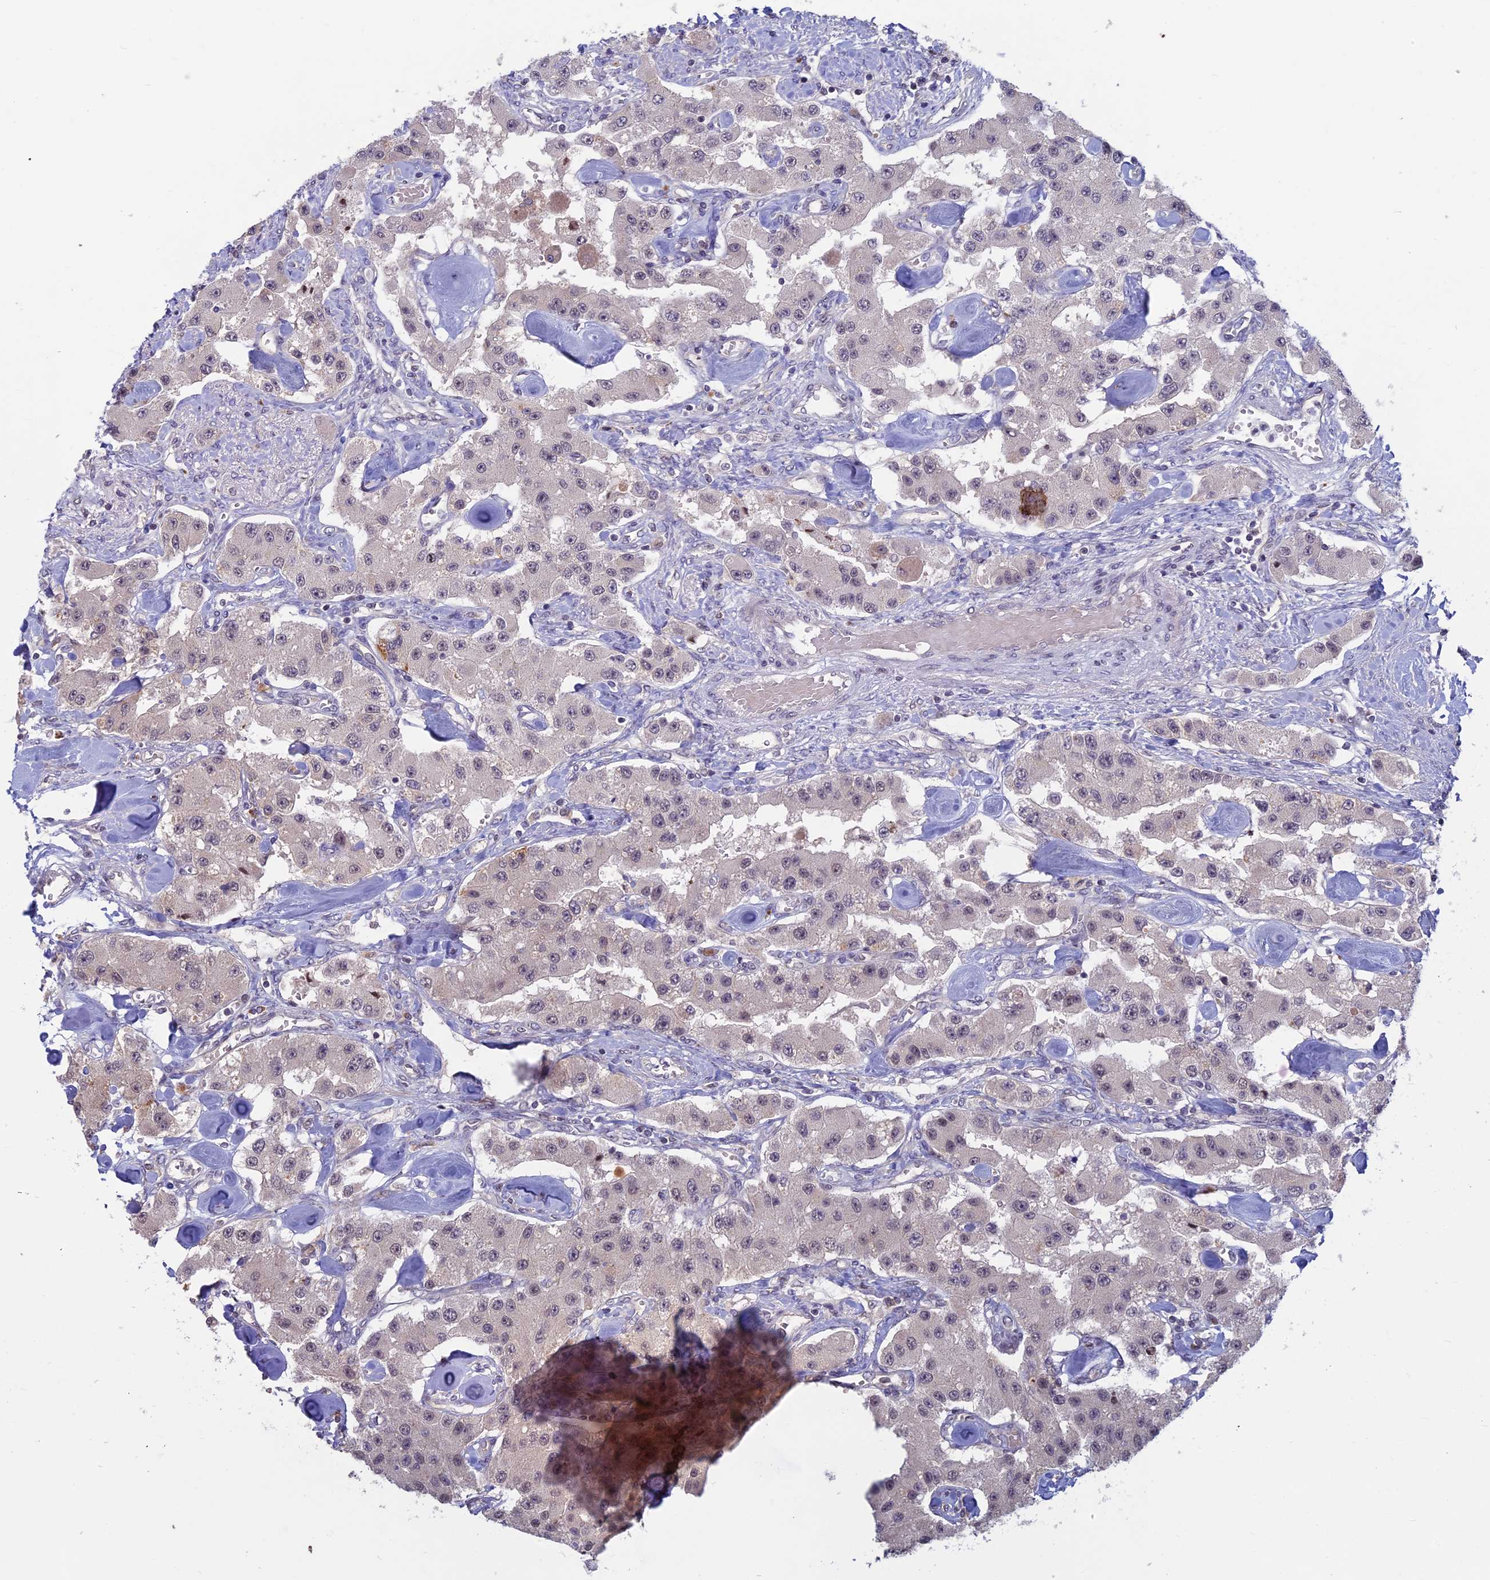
{"staining": {"intensity": "weak", "quantity": "25%-75%", "location": "nuclear"}, "tissue": "carcinoid", "cell_type": "Tumor cells", "image_type": "cancer", "snomed": [{"axis": "morphology", "description": "Carcinoid, malignant, NOS"}, {"axis": "topography", "description": "Pancreas"}], "caption": "A low amount of weak nuclear positivity is seen in approximately 25%-75% of tumor cells in carcinoid tissue. (IHC, brightfield microscopy, high magnification).", "gene": "SPIRE1", "patient": {"sex": "male", "age": 41}}